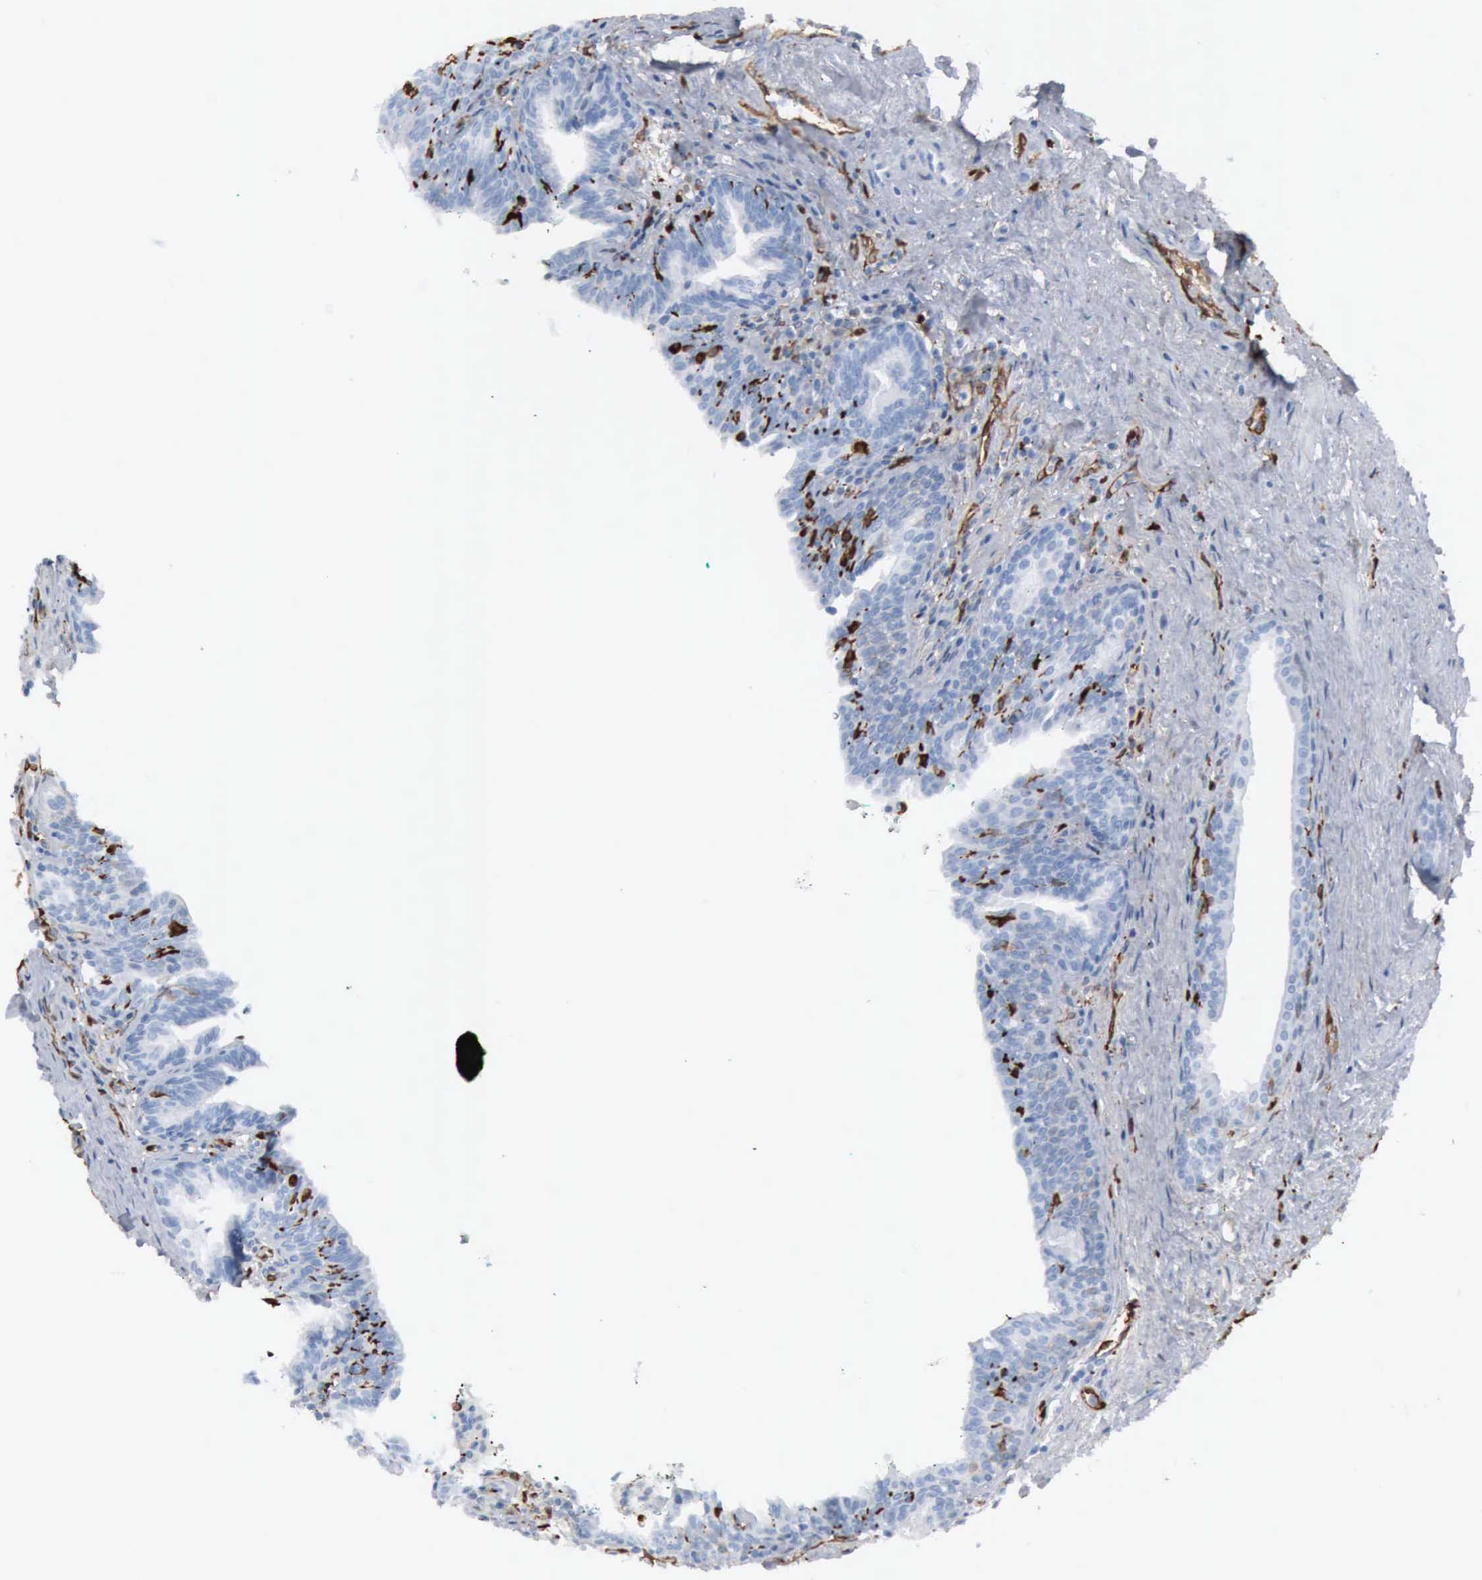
{"staining": {"intensity": "negative", "quantity": "none", "location": "none"}, "tissue": "prostate", "cell_type": "Glandular cells", "image_type": "normal", "snomed": [{"axis": "morphology", "description": "Normal tissue, NOS"}, {"axis": "topography", "description": "Prostate"}], "caption": "High power microscopy histopathology image of an IHC micrograph of normal prostate, revealing no significant staining in glandular cells.", "gene": "FSCN1", "patient": {"sex": "male", "age": 65}}